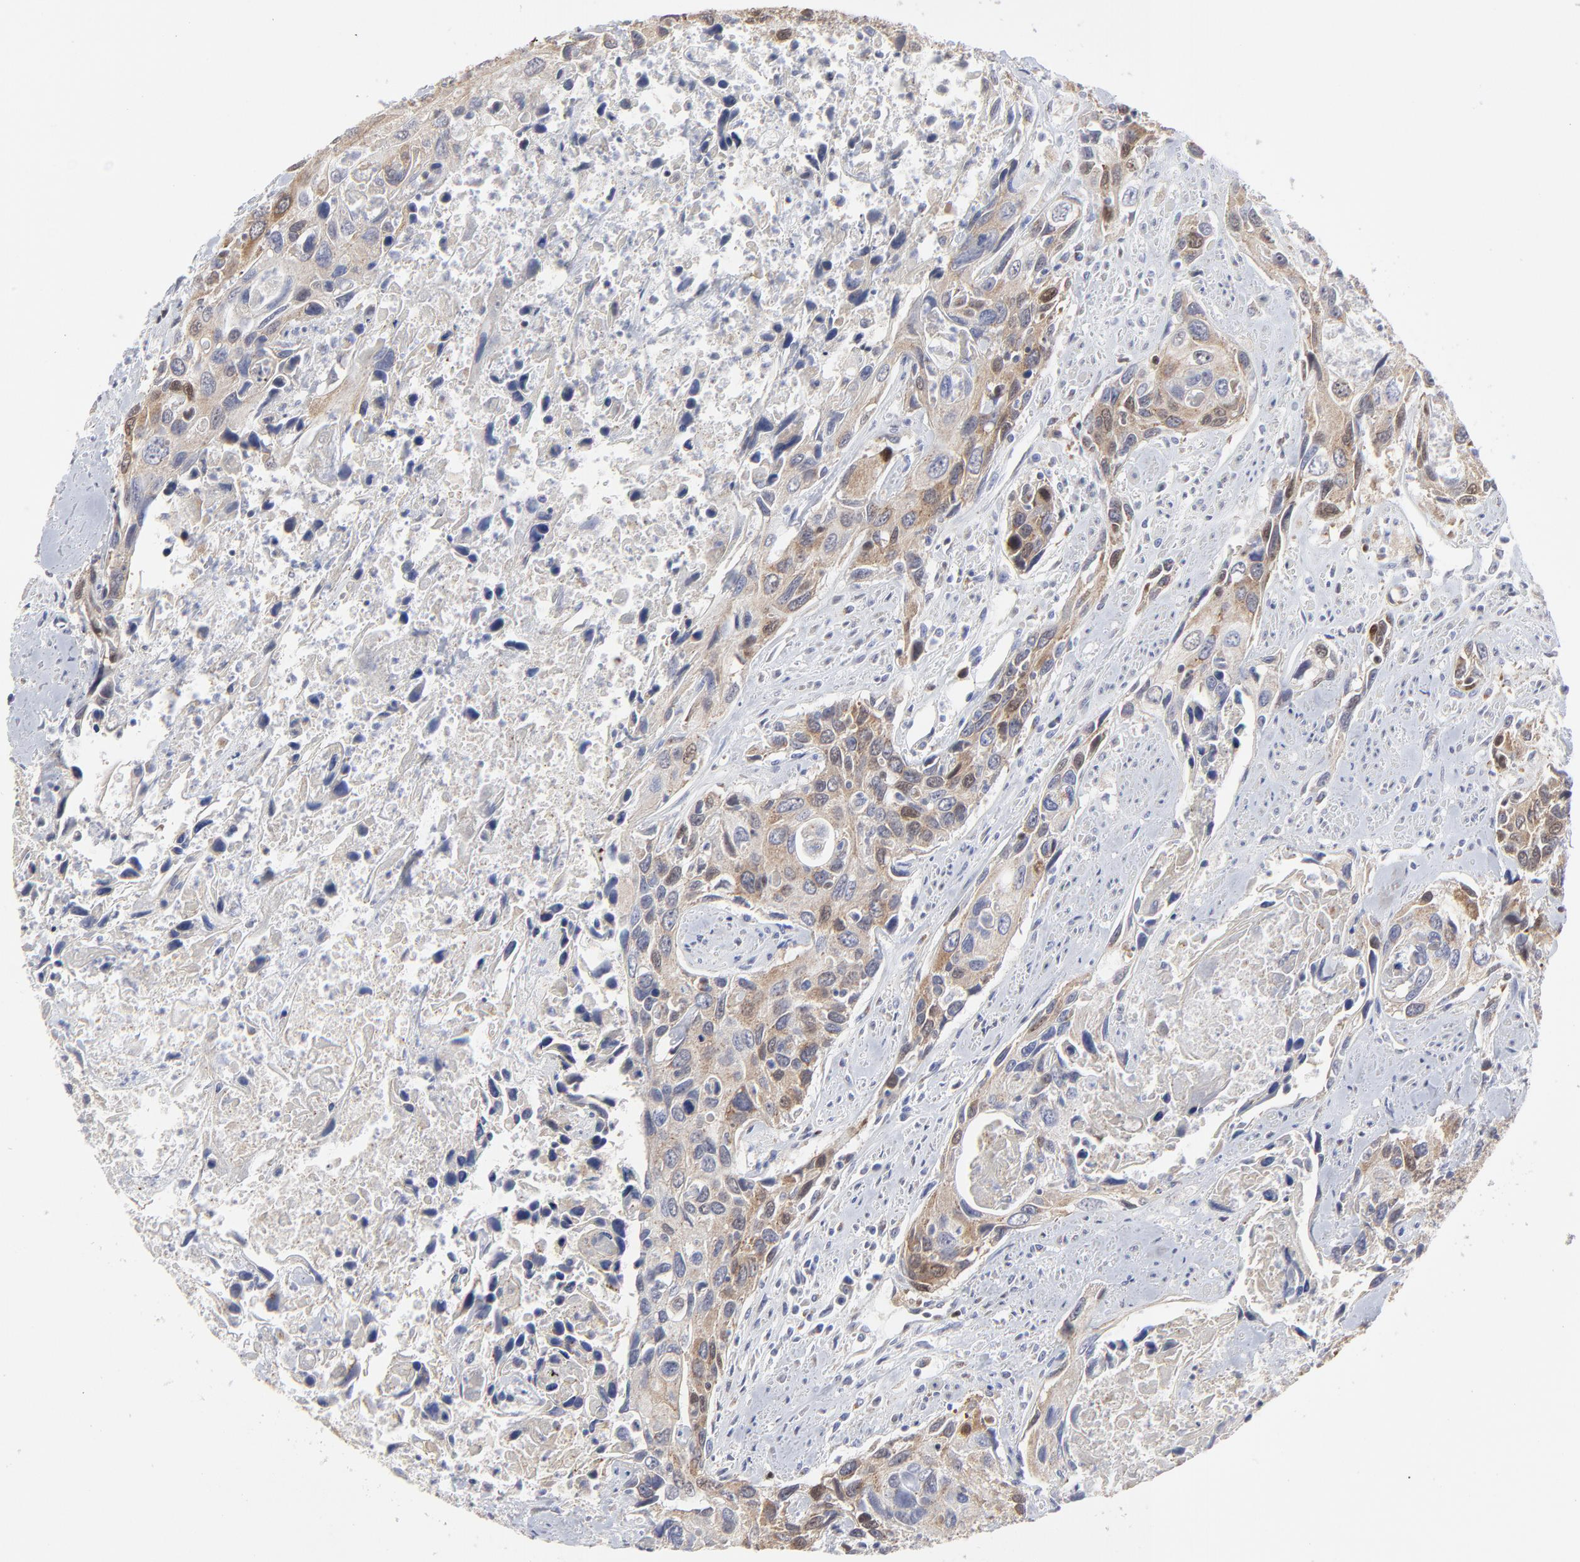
{"staining": {"intensity": "moderate", "quantity": ">75%", "location": "cytoplasmic/membranous"}, "tissue": "urothelial cancer", "cell_type": "Tumor cells", "image_type": "cancer", "snomed": [{"axis": "morphology", "description": "Urothelial carcinoma, High grade"}, {"axis": "topography", "description": "Urinary bladder"}], "caption": "Immunohistochemical staining of human high-grade urothelial carcinoma shows medium levels of moderate cytoplasmic/membranous positivity in about >75% of tumor cells. (brown staining indicates protein expression, while blue staining denotes nuclei).", "gene": "NCAPH", "patient": {"sex": "male", "age": 71}}